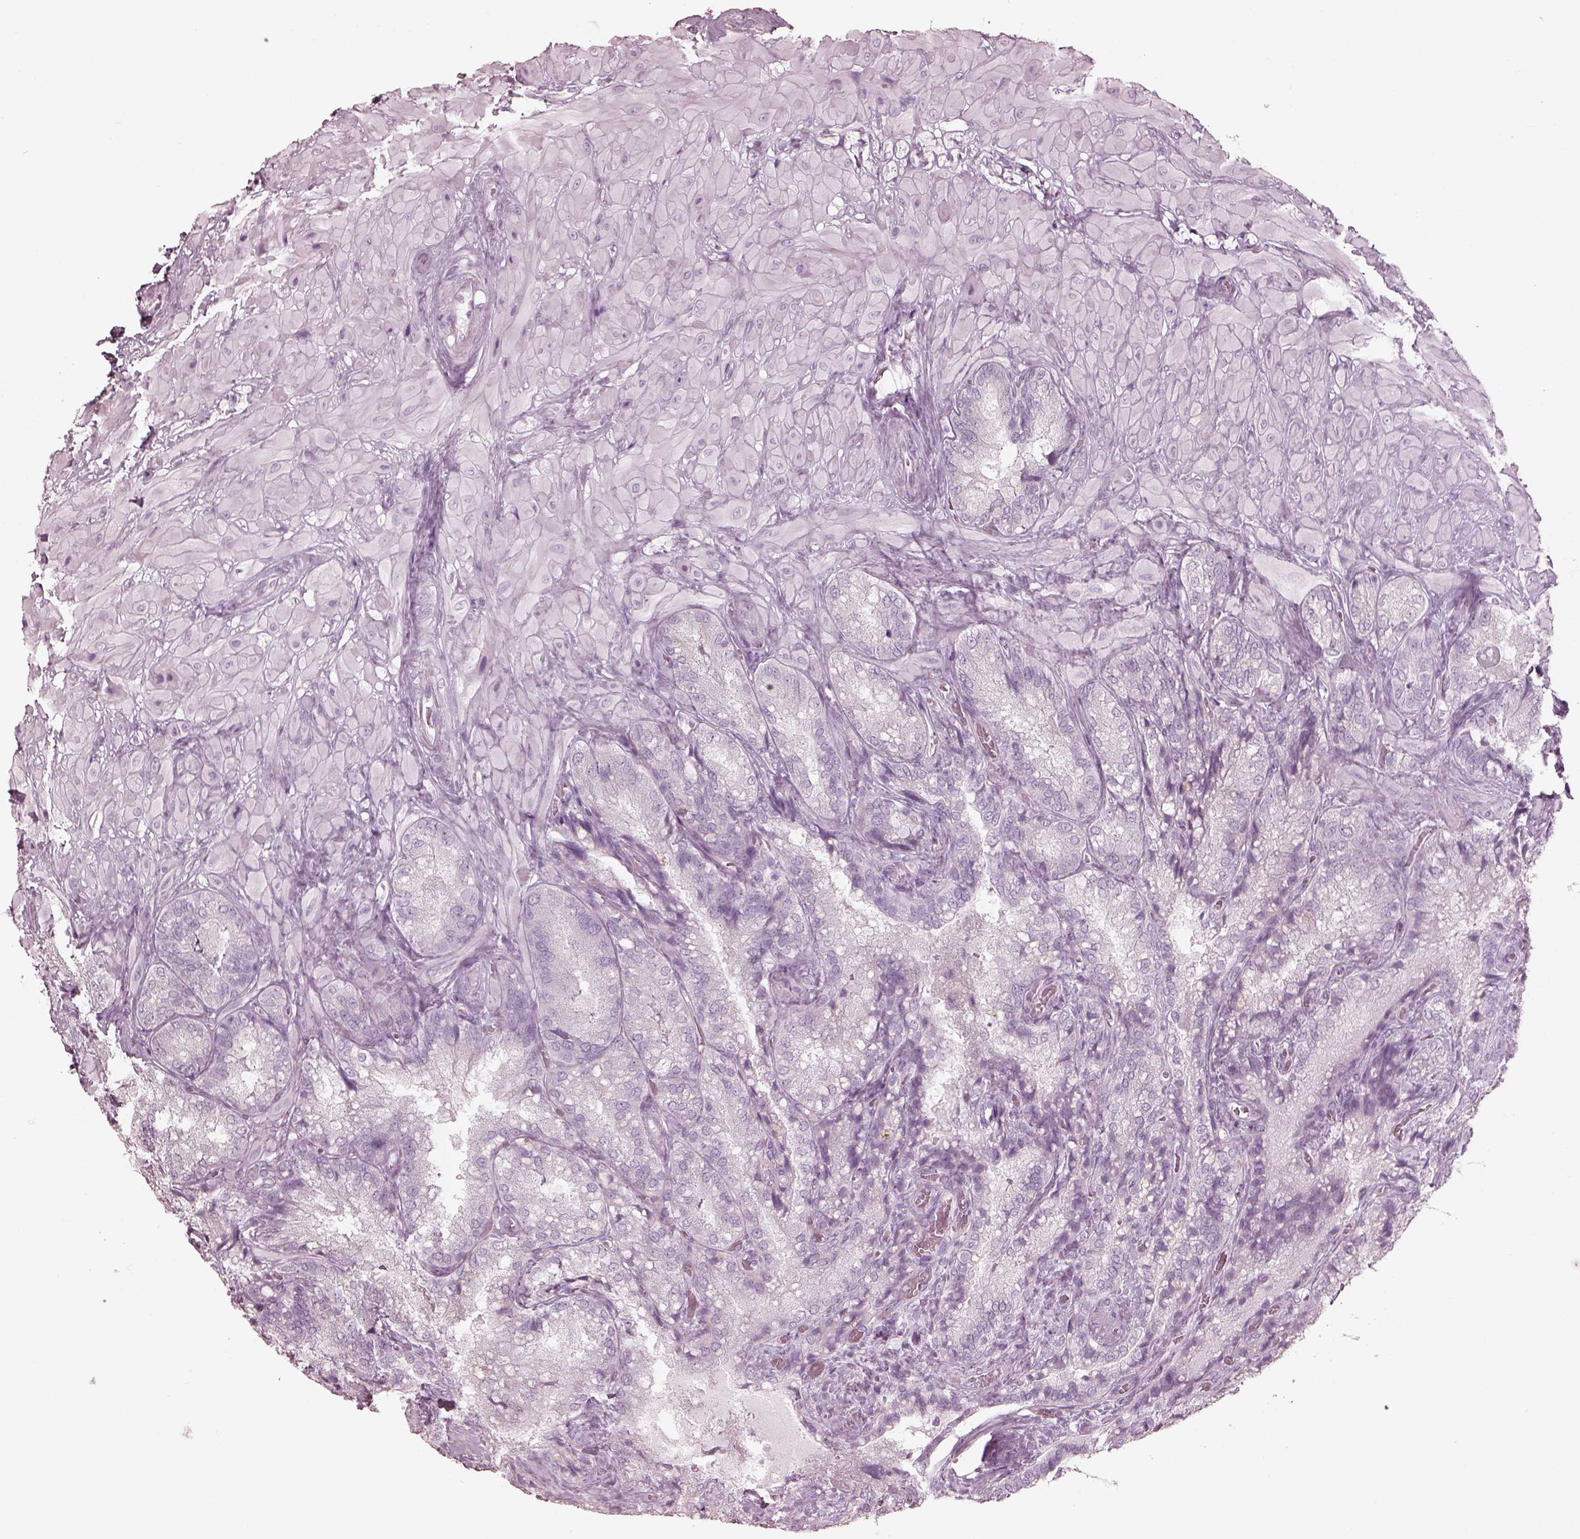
{"staining": {"intensity": "negative", "quantity": "none", "location": "none"}, "tissue": "seminal vesicle", "cell_type": "Glandular cells", "image_type": "normal", "snomed": [{"axis": "morphology", "description": "Normal tissue, NOS"}, {"axis": "topography", "description": "Seminal veicle"}], "caption": "The image displays no staining of glandular cells in unremarkable seminal vesicle. (Immunohistochemistry (ihc), brightfield microscopy, high magnification).", "gene": "KRTAP24", "patient": {"sex": "male", "age": 57}}